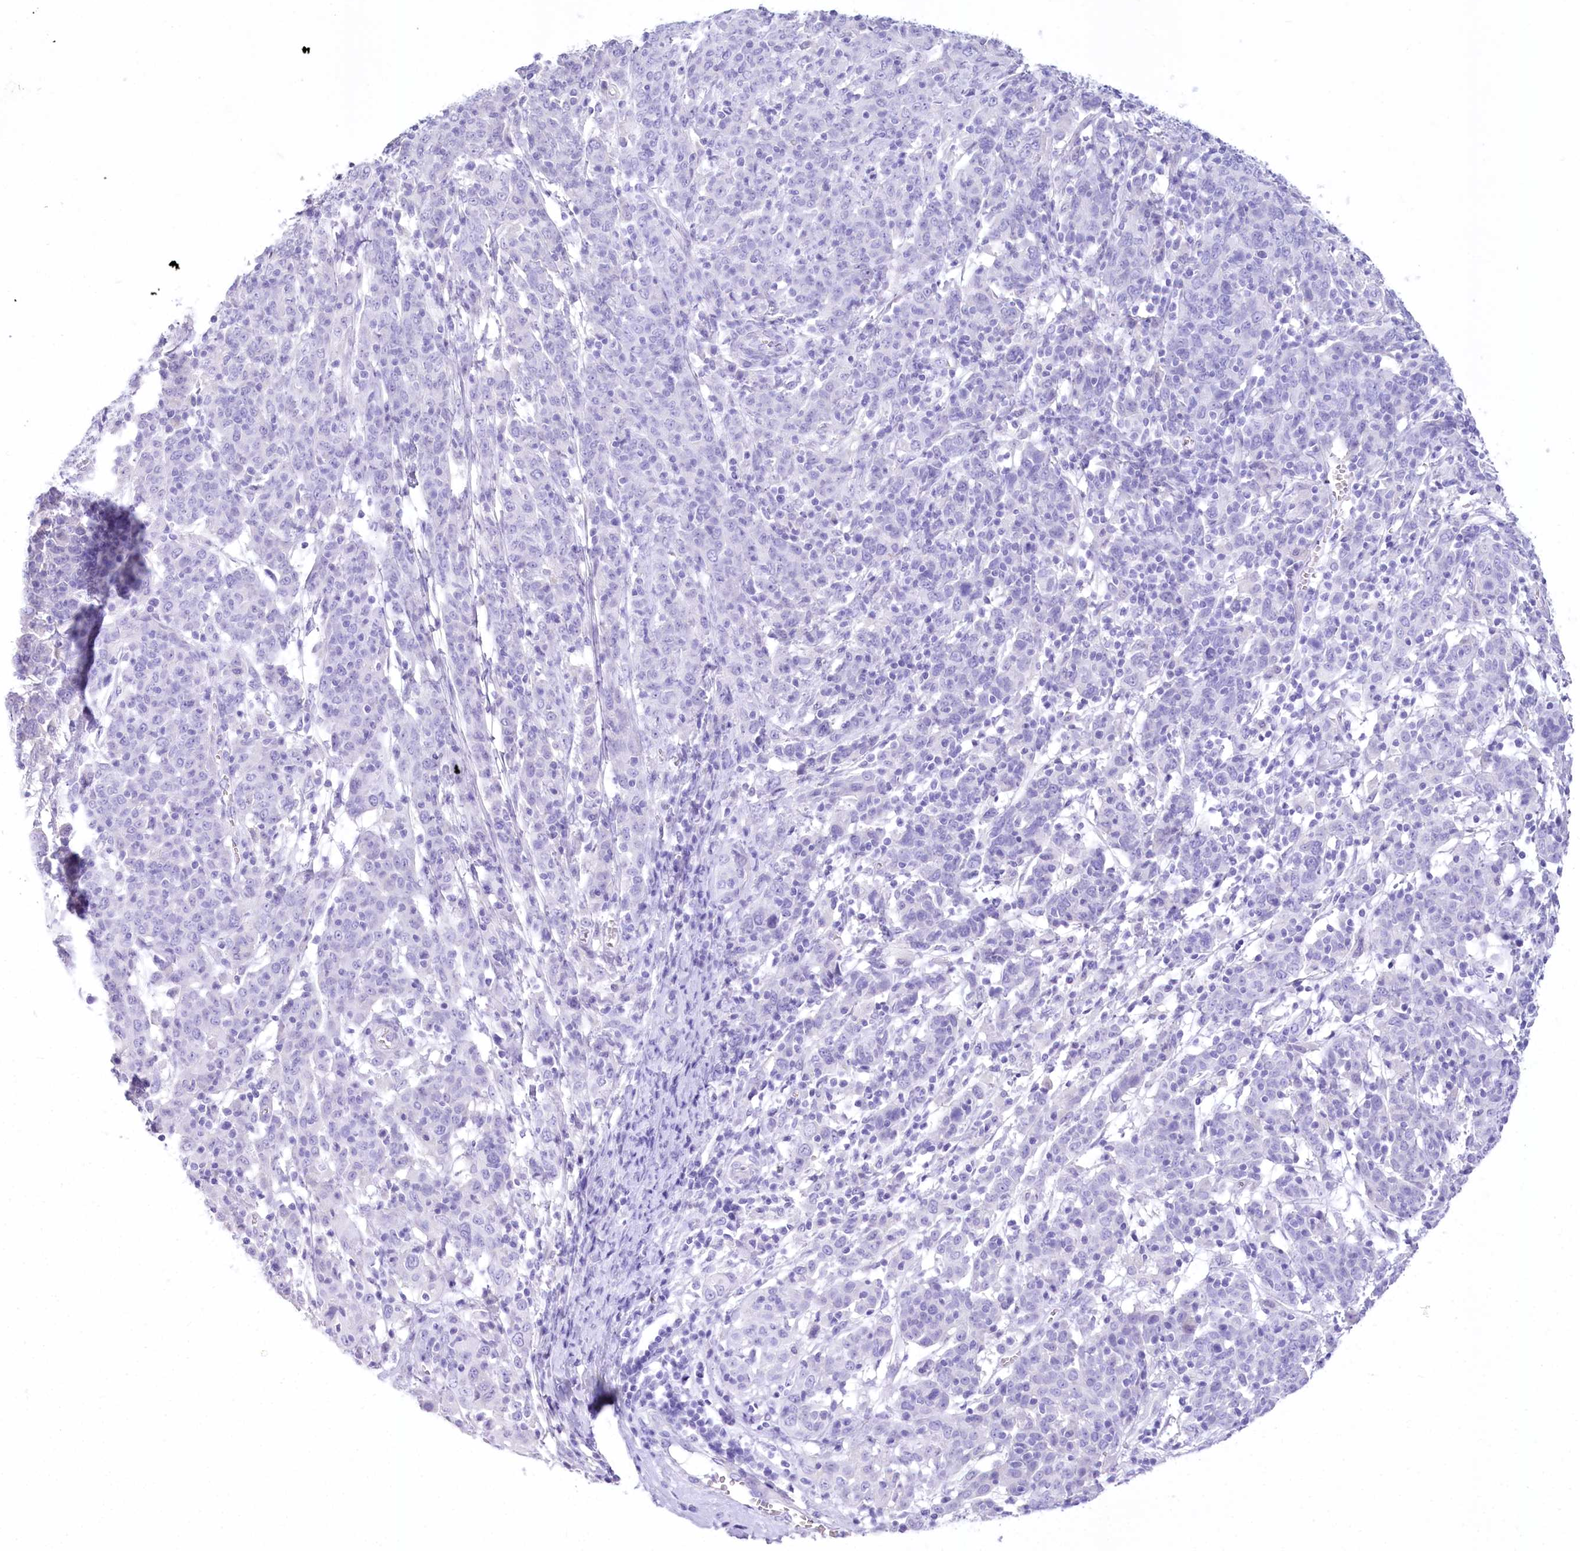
{"staining": {"intensity": "negative", "quantity": "none", "location": "none"}, "tissue": "cervical cancer", "cell_type": "Tumor cells", "image_type": "cancer", "snomed": [{"axis": "morphology", "description": "Squamous cell carcinoma, NOS"}, {"axis": "topography", "description": "Cervix"}], "caption": "This is a histopathology image of immunohistochemistry (IHC) staining of cervical squamous cell carcinoma, which shows no positivity in tumor cells. (IHC, brightfield microscopy, high magnification).", "gene": "PBLD", "patient": {"sex": "female", "age": 67}}